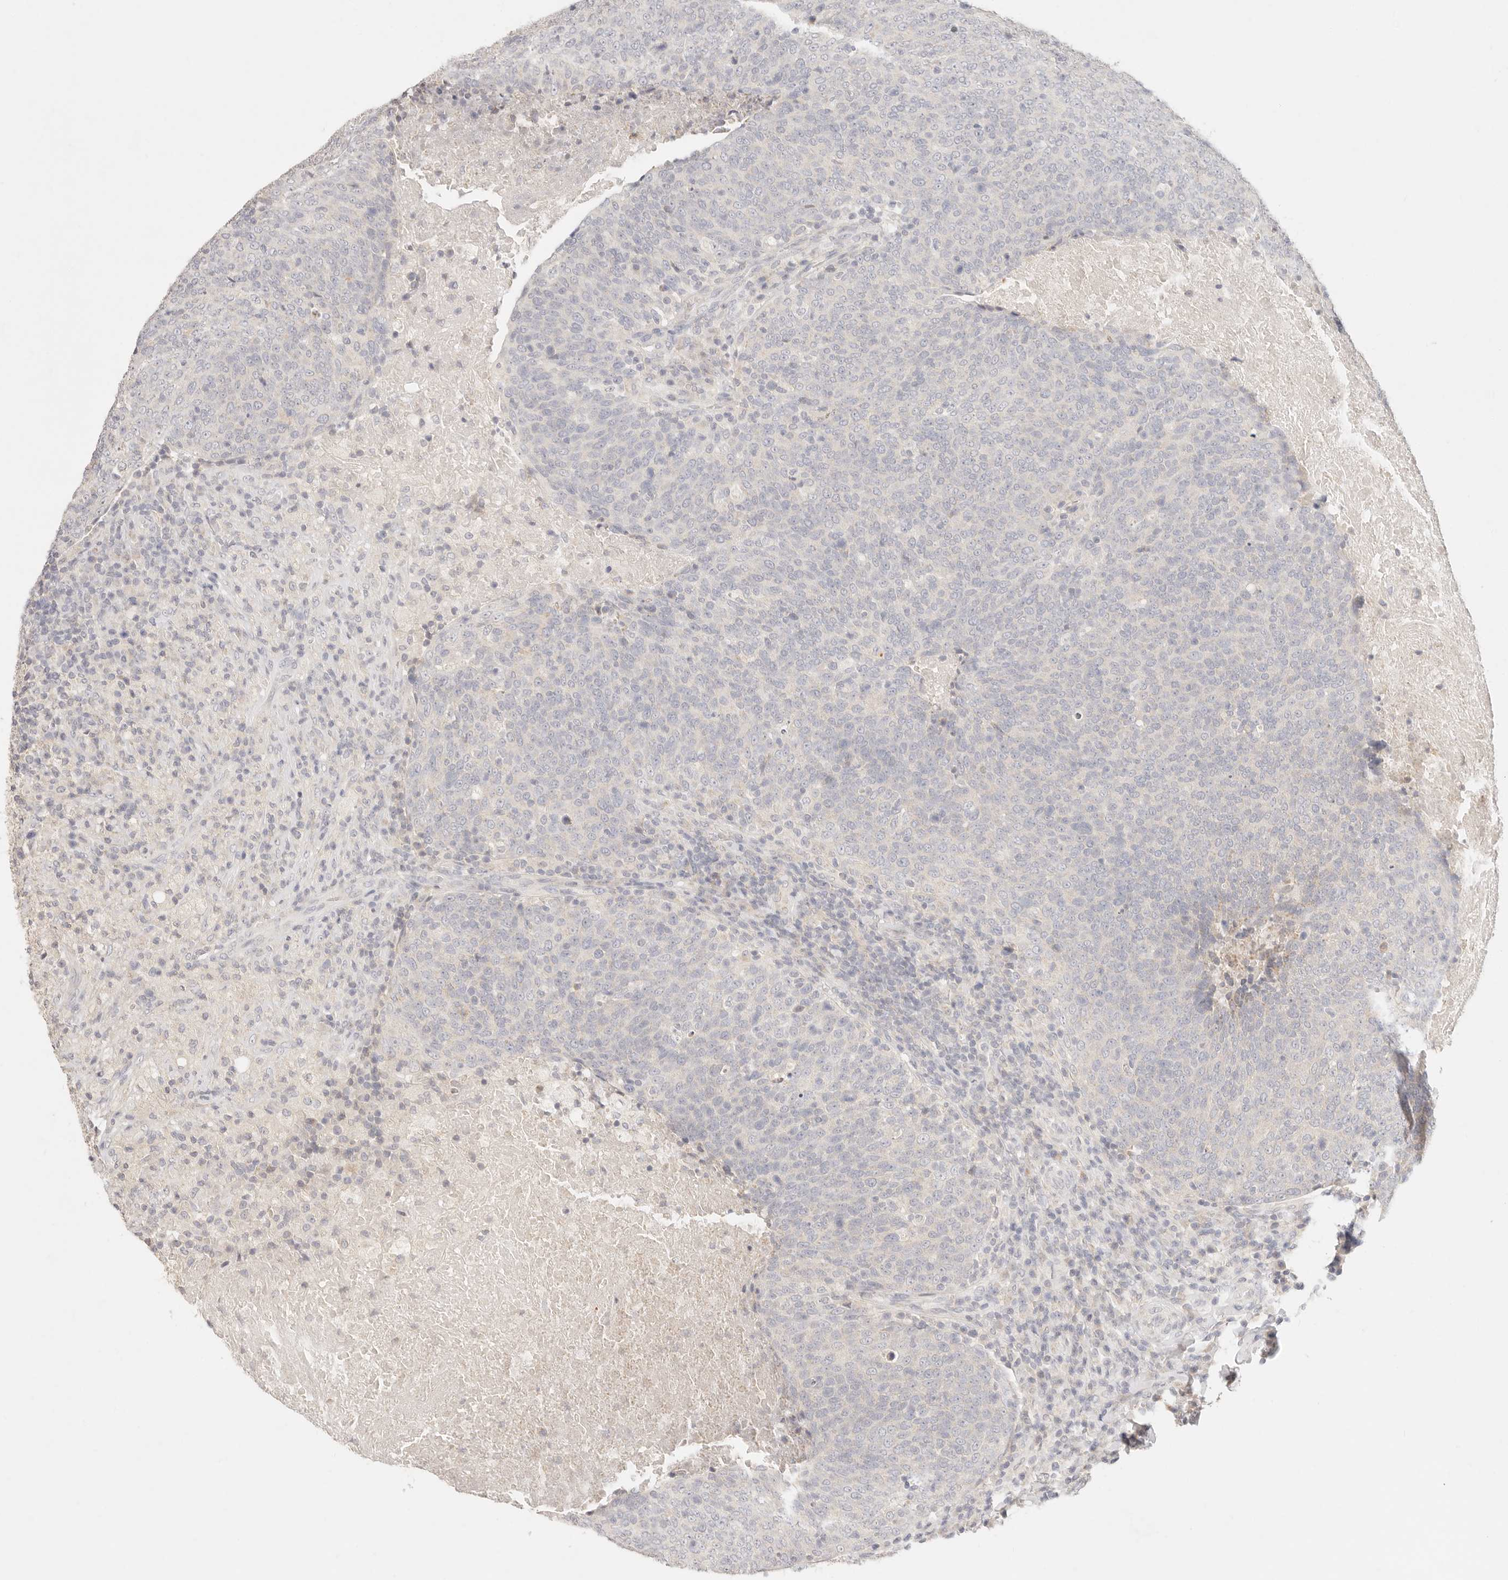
{"staining": {"intensity": "negative", "quantity": "none", "location": "none"}, "tissue": "head and neck cancer", "cell_type": "Tumor cells", "image_type": "cancer", "snomed": [{"axis": "morphology", "description": "Squamous cell carcinoma, NOS"}, {"axis": "morphology", "description": "Squamous cell carcinoma, metastatic, NOS"}, {"axis": "topography", "description": "Lymph node"}, {"axis": "topography", "description": "Head-Neck"}], "caption": "High power microscopy photomicrograph of an immunohistochemistry image of head and neck cancer (squamous cell carcinoma), revealing no significant staining in tumor cells.", "gene": "GPR156", "patient": {"sex": "male", "age": 62}}